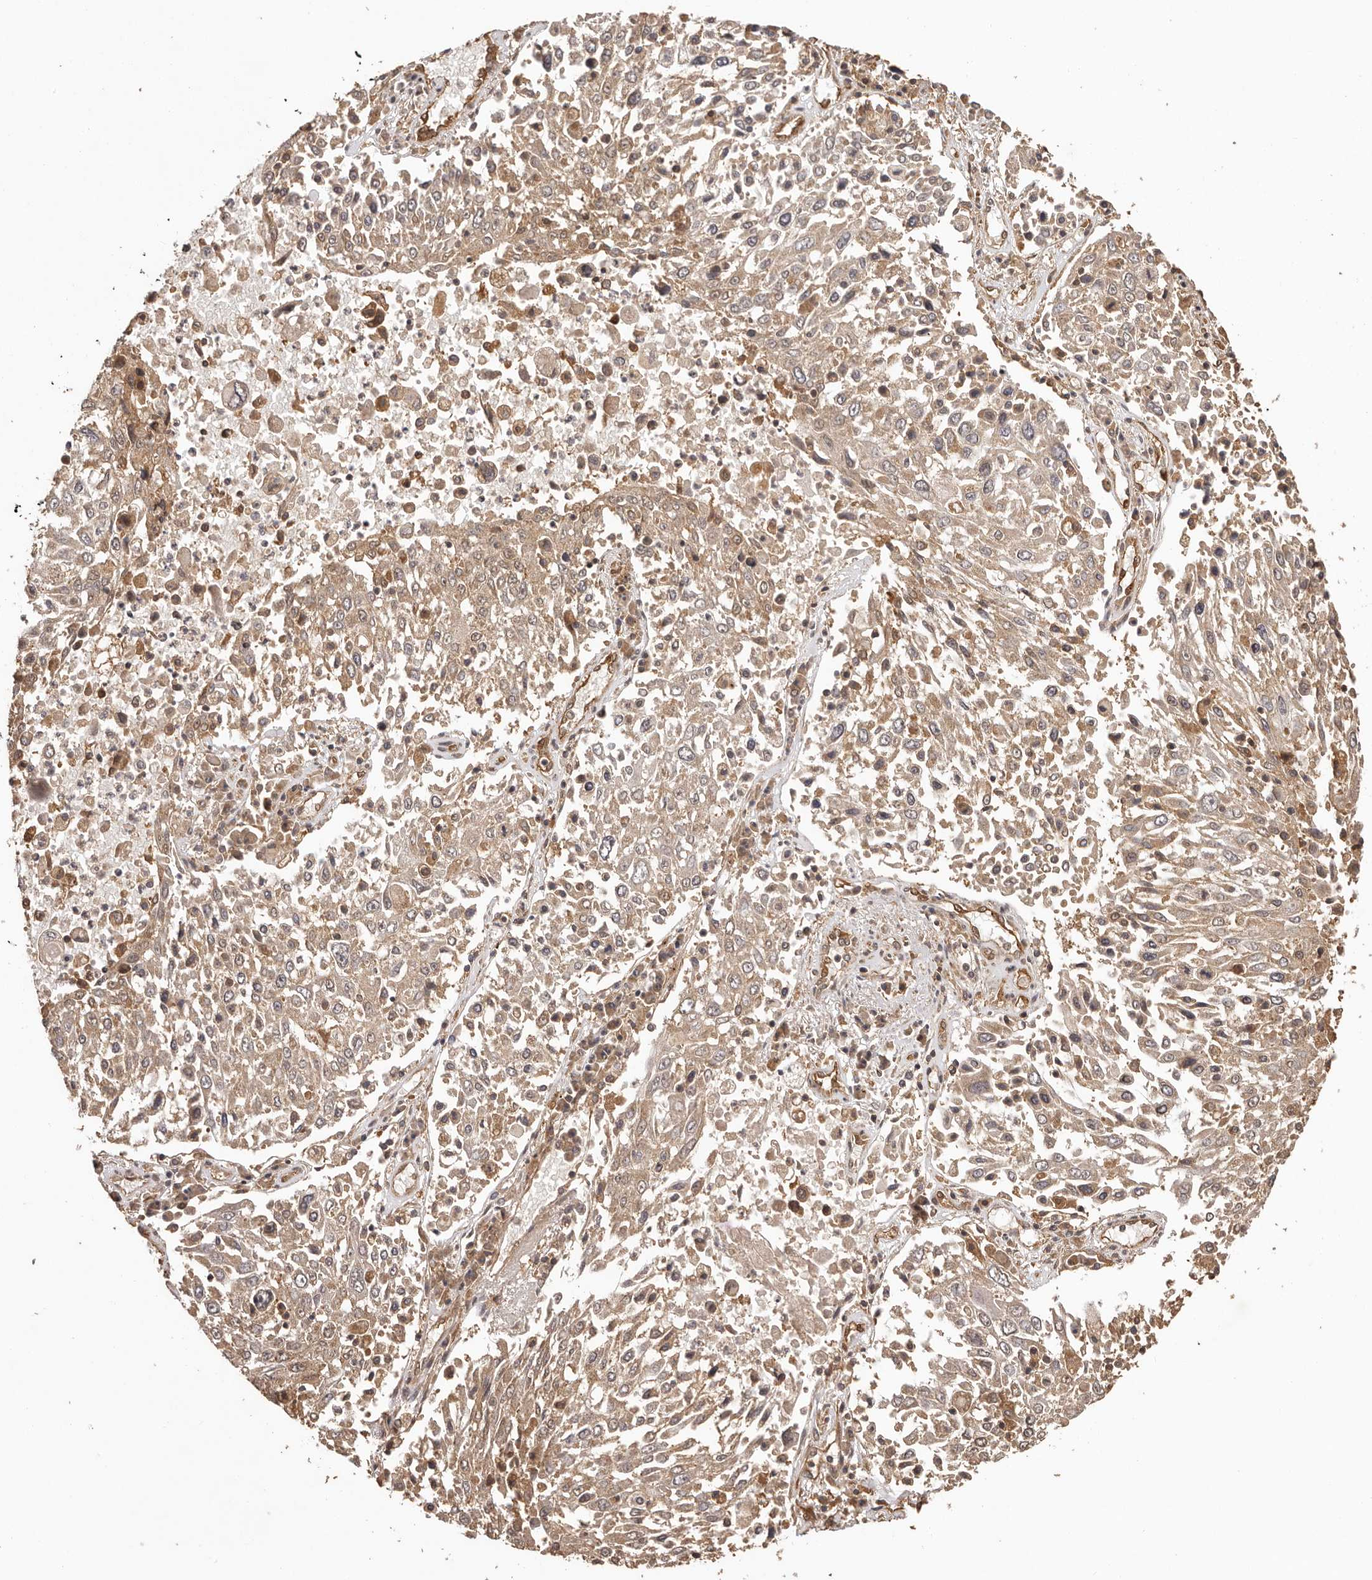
{"staining": {"intensity": "weak", "quantity": "25%-75%", "location": "cytoplasmic/membranous"}, "tissue": "lung cancer", "cell_type": "Tumor cells", "image_type": "cancer", "snomed": [{"axis": "morphology", "description": "Squamous cell carcinoma, NOS"}, {"axis": "topography", "description": "Lung"}], "caption": "The photomicrograph shows immunohistochemical staining of lung cancer (squamous cell carcinoma). There is weak cytoplasmic/membranous positivity is seen in about 25%-75% of tumor cells. Immunohistochemistry (ihc) stains the protein in brown and the nuclei are stained blue.", "gene": "UBR2", "patient": {"sex": "male", "age": 65}}